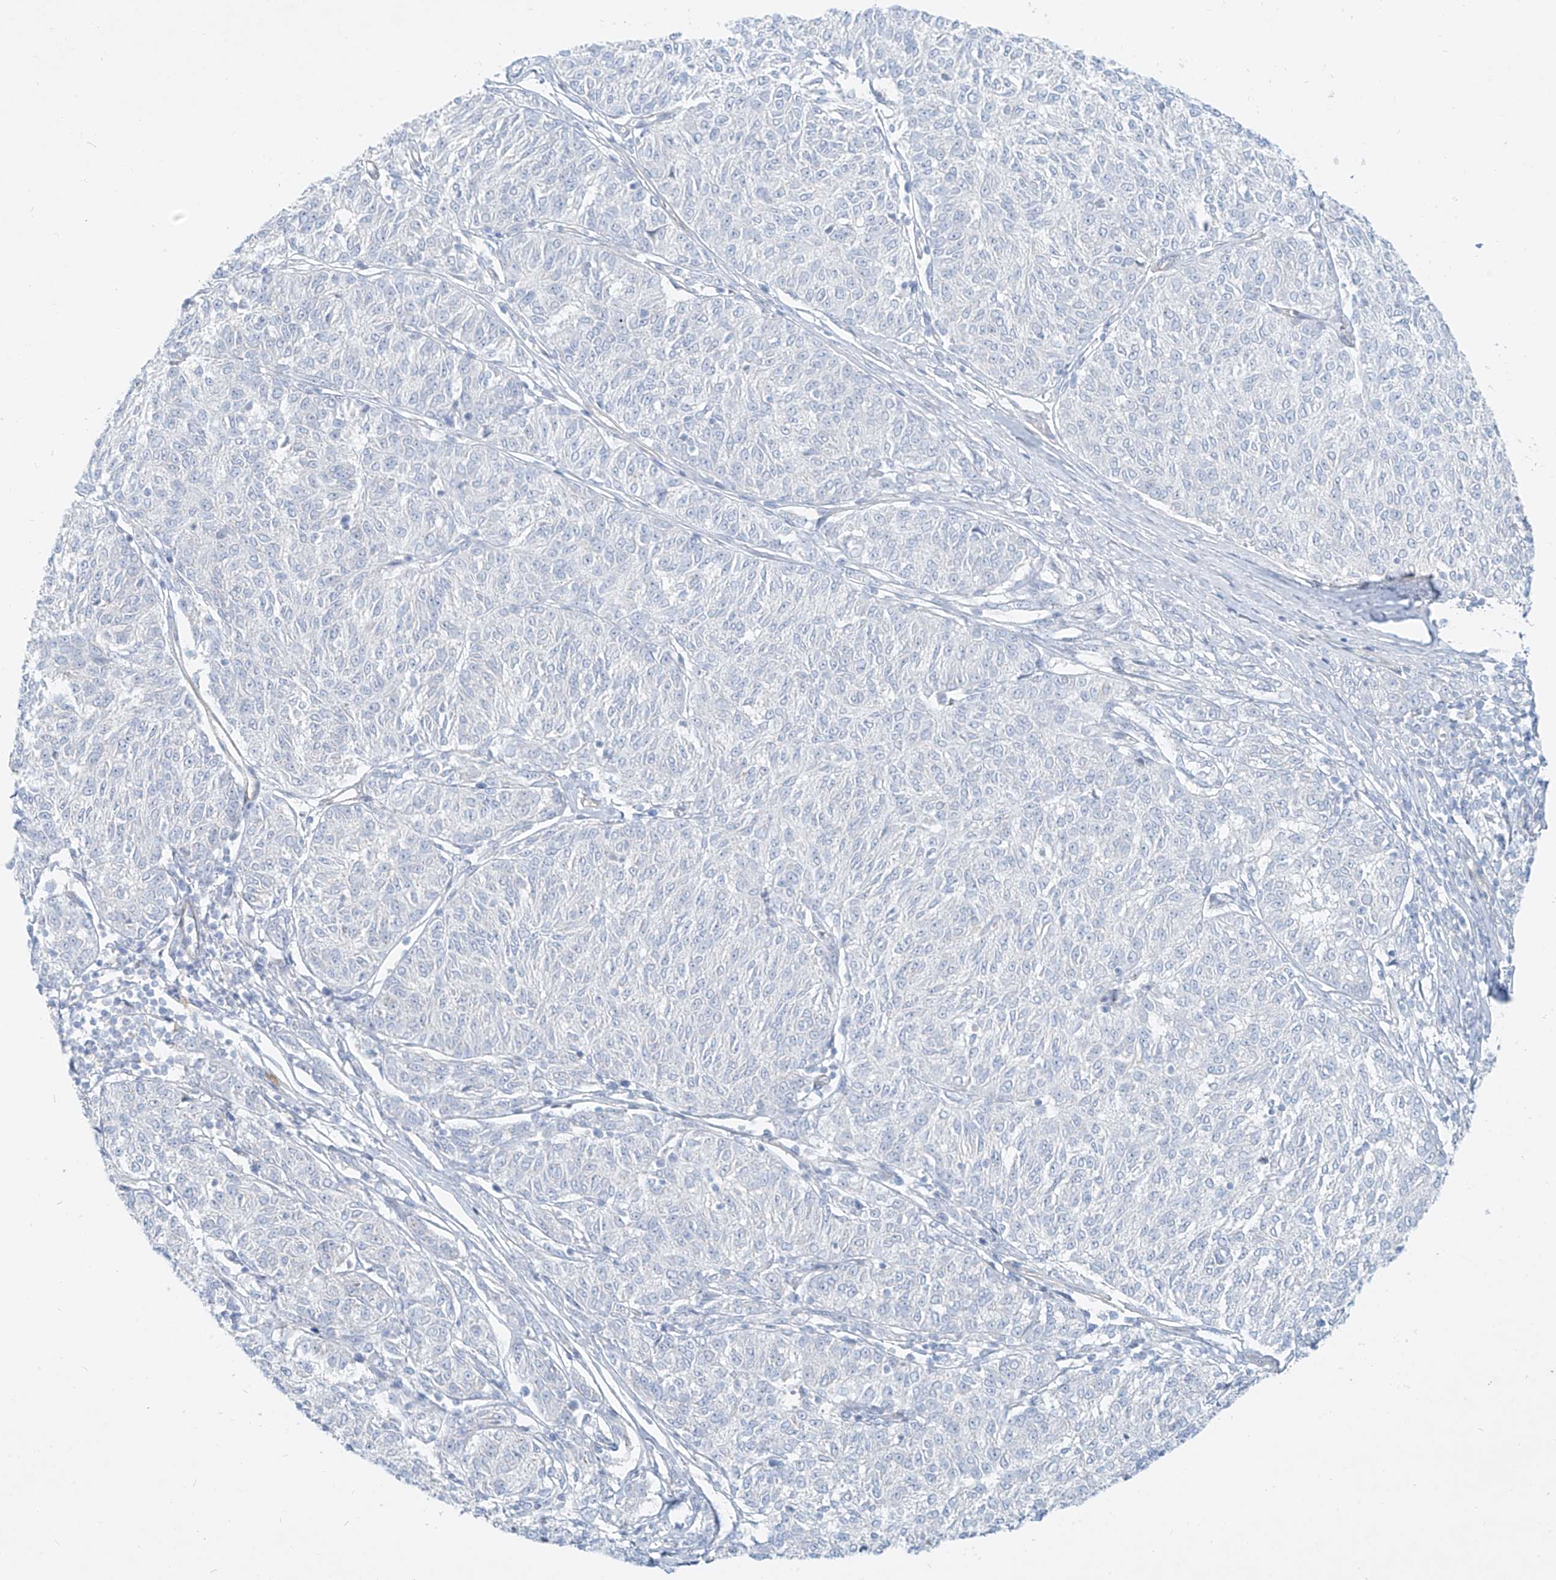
{"staining": {"intensity": "negative", "quantity": "none", "location": "none"}, "tissue": "melanoma", "cell_type": "Tumor cells", "image_type": "cancer", "snomed": [{"axis": "morphology", "description": "Malignant melanoma, NOS"}, {"axis": "topography", "description": "Skin"}], "caption": "This is a histopathology image of immunohistochemistry staining of melanoma, which shows no expression in tumor cells.", "gene": "AJM1", "patient": {"sex": "female", "age": 72}}